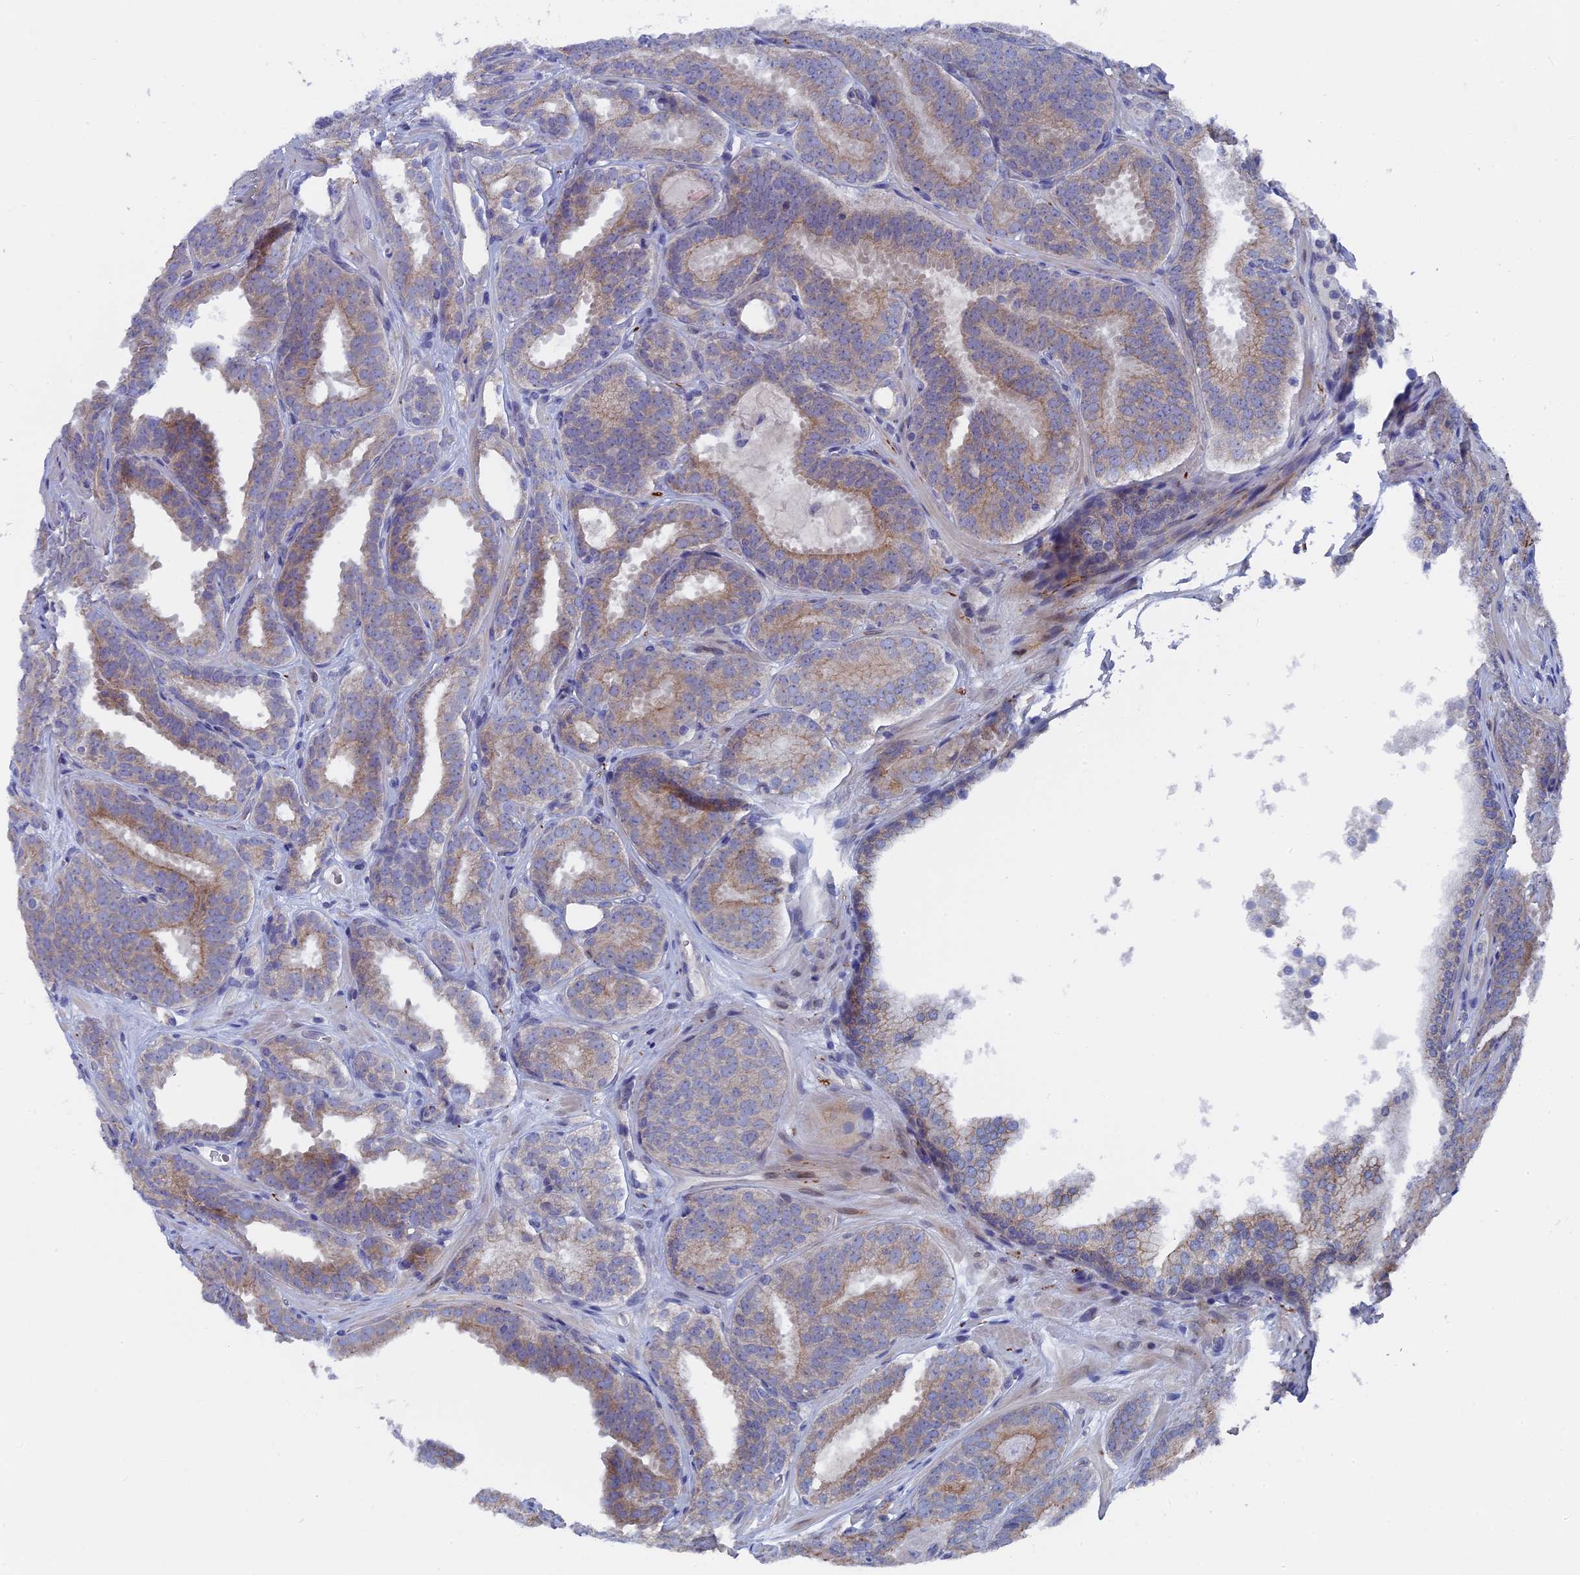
{"staining": {"intensity": "moderate", "quantity": "25%-75%", "location": "cytoplasmic/membranous"}, "tissue": "prostate cancer", "cell_type": "Tumor cells", "image_type": "cancer", "snomed": [{"axis": "morphology", "description": "Adenocarcinoma, High grade"}, {"axis": "topography", "description": "Prostate"}], "caption": "Moderate cytoplasmic/membranous expression is seen in about 25%-75% of tumor cells in prostate cancer. (DAB (3,3'-diaminobenzidine) IHC with brightfield microscopy, high magnification).", "gene": "TMEM161A", "patient": {"sex": "male", "age": 63}}